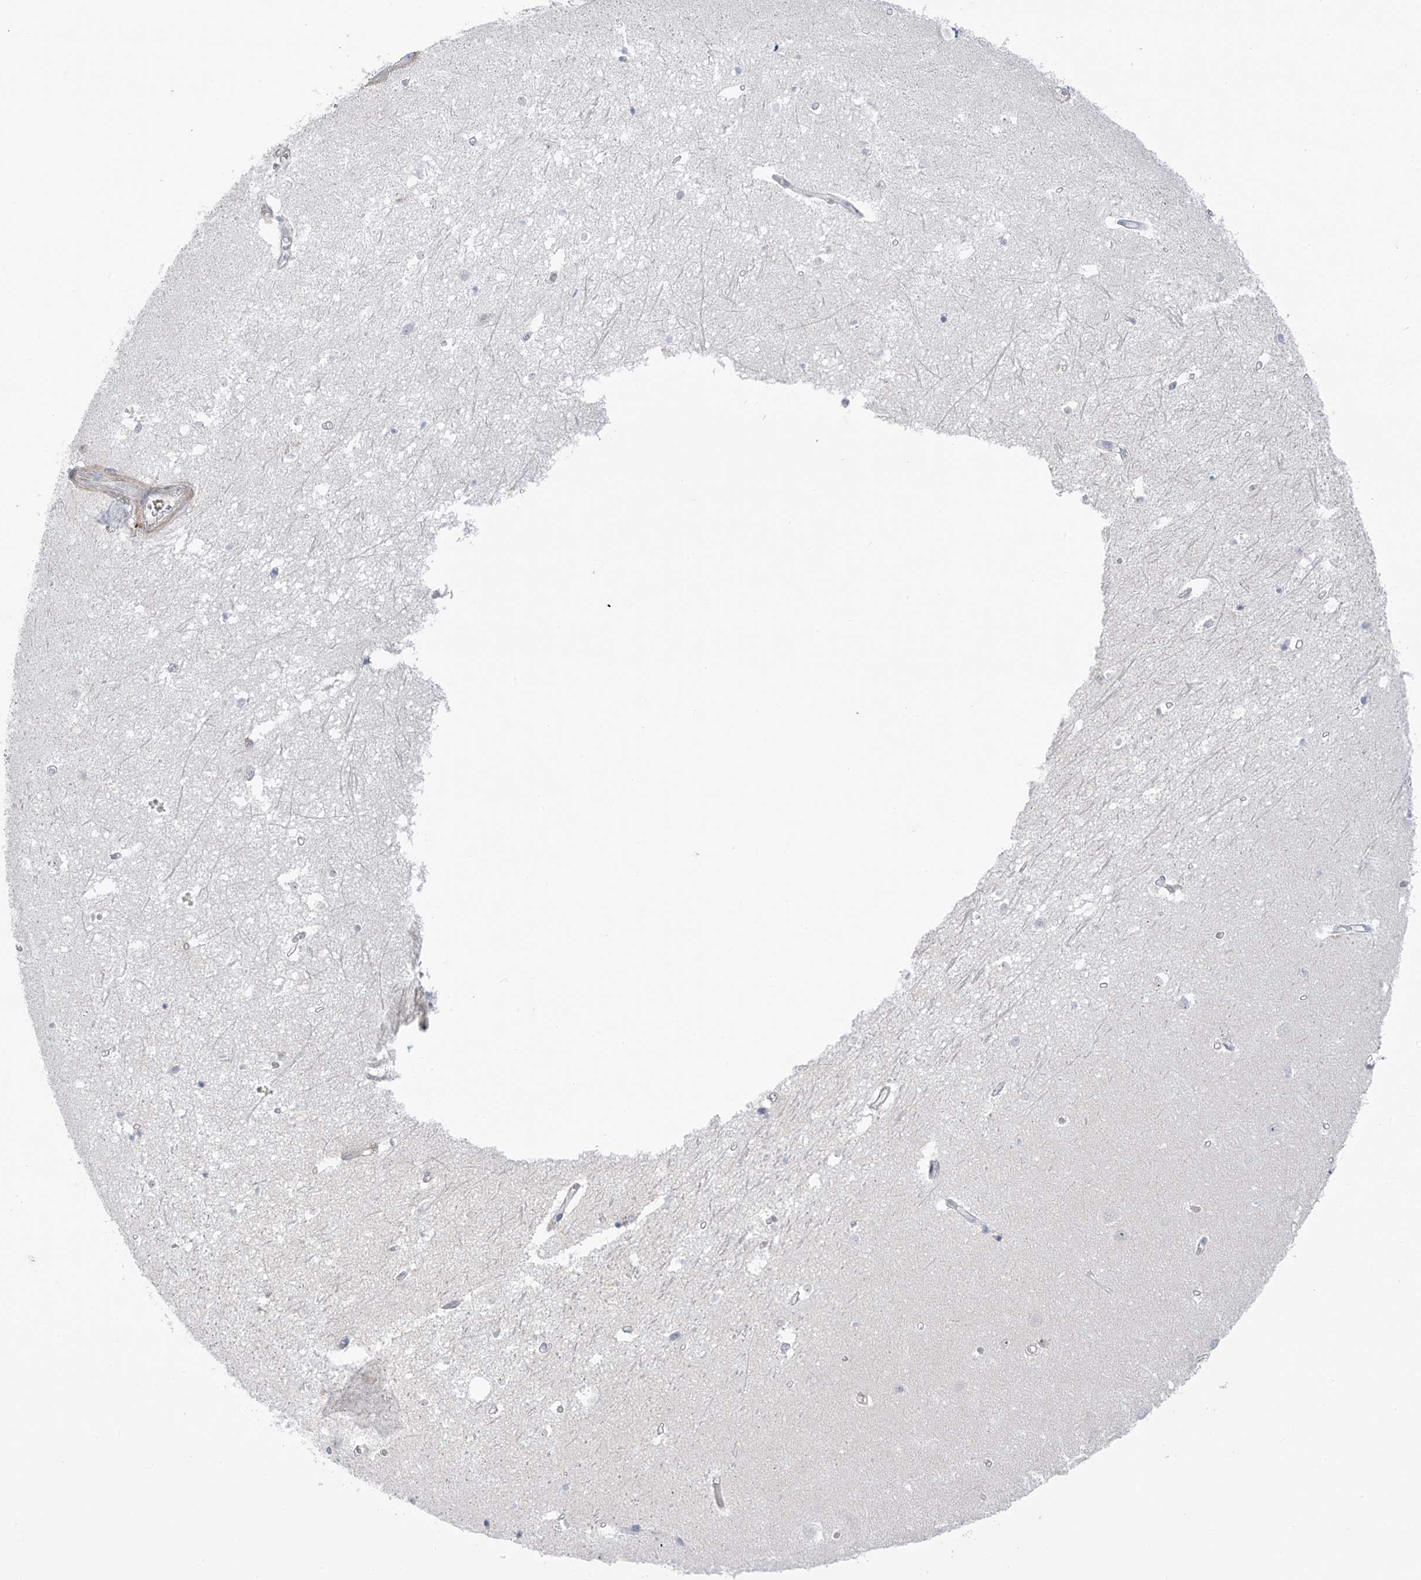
{"staining": {"intensity": "negative", "quantity": "none", "location": "none"}, "tissue": "hippocampus", "cell_type": "Glial cells", "image_type": "normal", "snomed": [{"axis": "morphology", "description": "Normal tissue, NOS"}, {"axis": "topography", "description": "Hippocampus"}], "caption": "Immunohistochemistry histopathology image of unremarkable hippocampus: human hippocampus stained with DAB shows no significant protein staining in glial cells. (DAB (3,3'-diaminobenzidine) immunohistochemistry with hematoxylin counter stain).", "gene": "TAL2", "patient": {"sex": "female", "age": 64}}